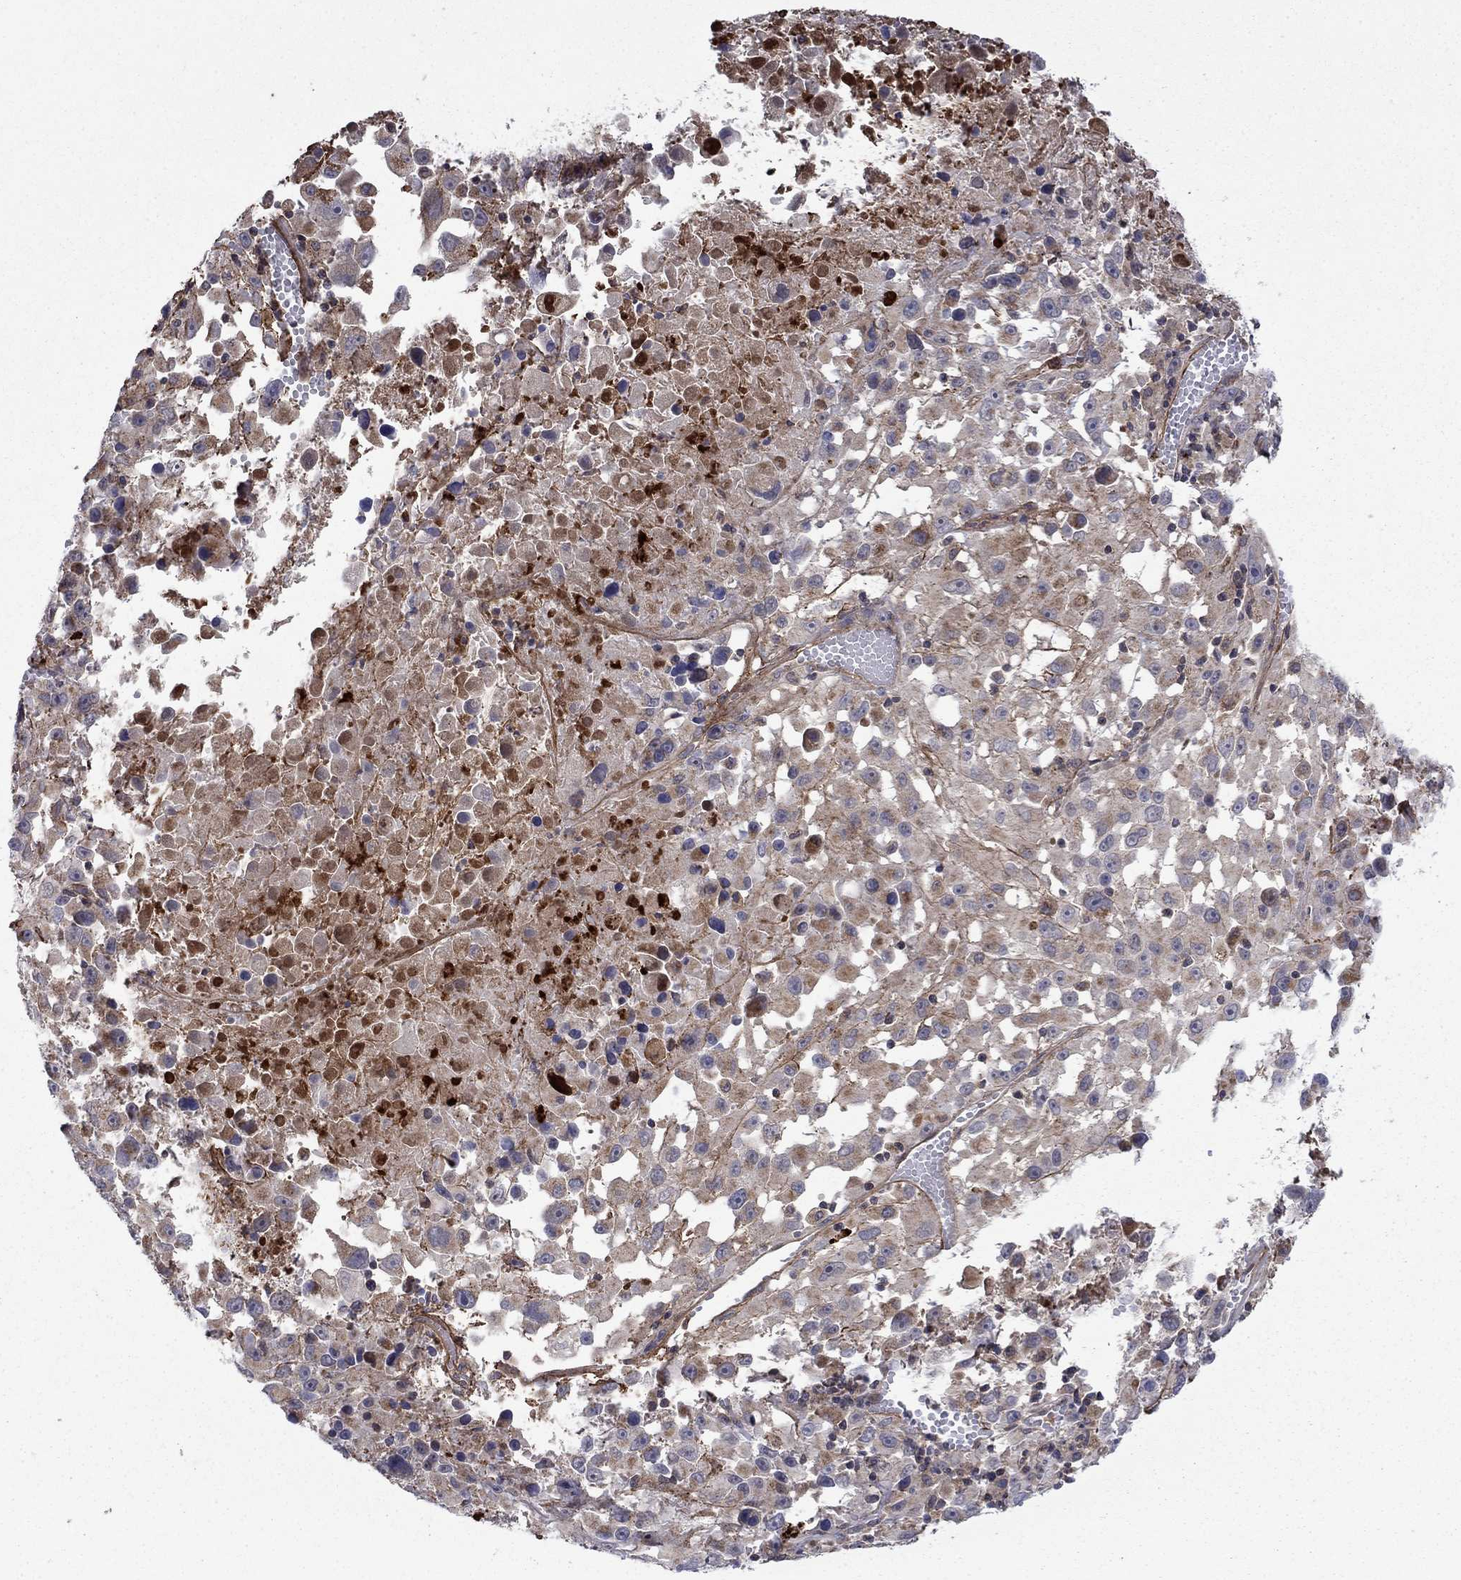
{"staining": {"intensity": "weak", "quantity": "25%-75%", "location": "cytoplasmic/membranous"}, "tissue": "melanoma", "cell_type": "Tumor cells", "image_type": "cancer", "snomed": [{"axis": "morphology", "description": "Malignant melanoma, Metastatic site"}, {"axis": "topography", "description": "Lymph node"}], "caption": "An immunohistochemistry micrograph of tumor tissue is shown. Protein staining in brown shows weak cytoplasmic/membranous positivity in melanoma within tumor cells.", "gene": "DOP1B", "patient": {"sex": "male", "age": 50}}